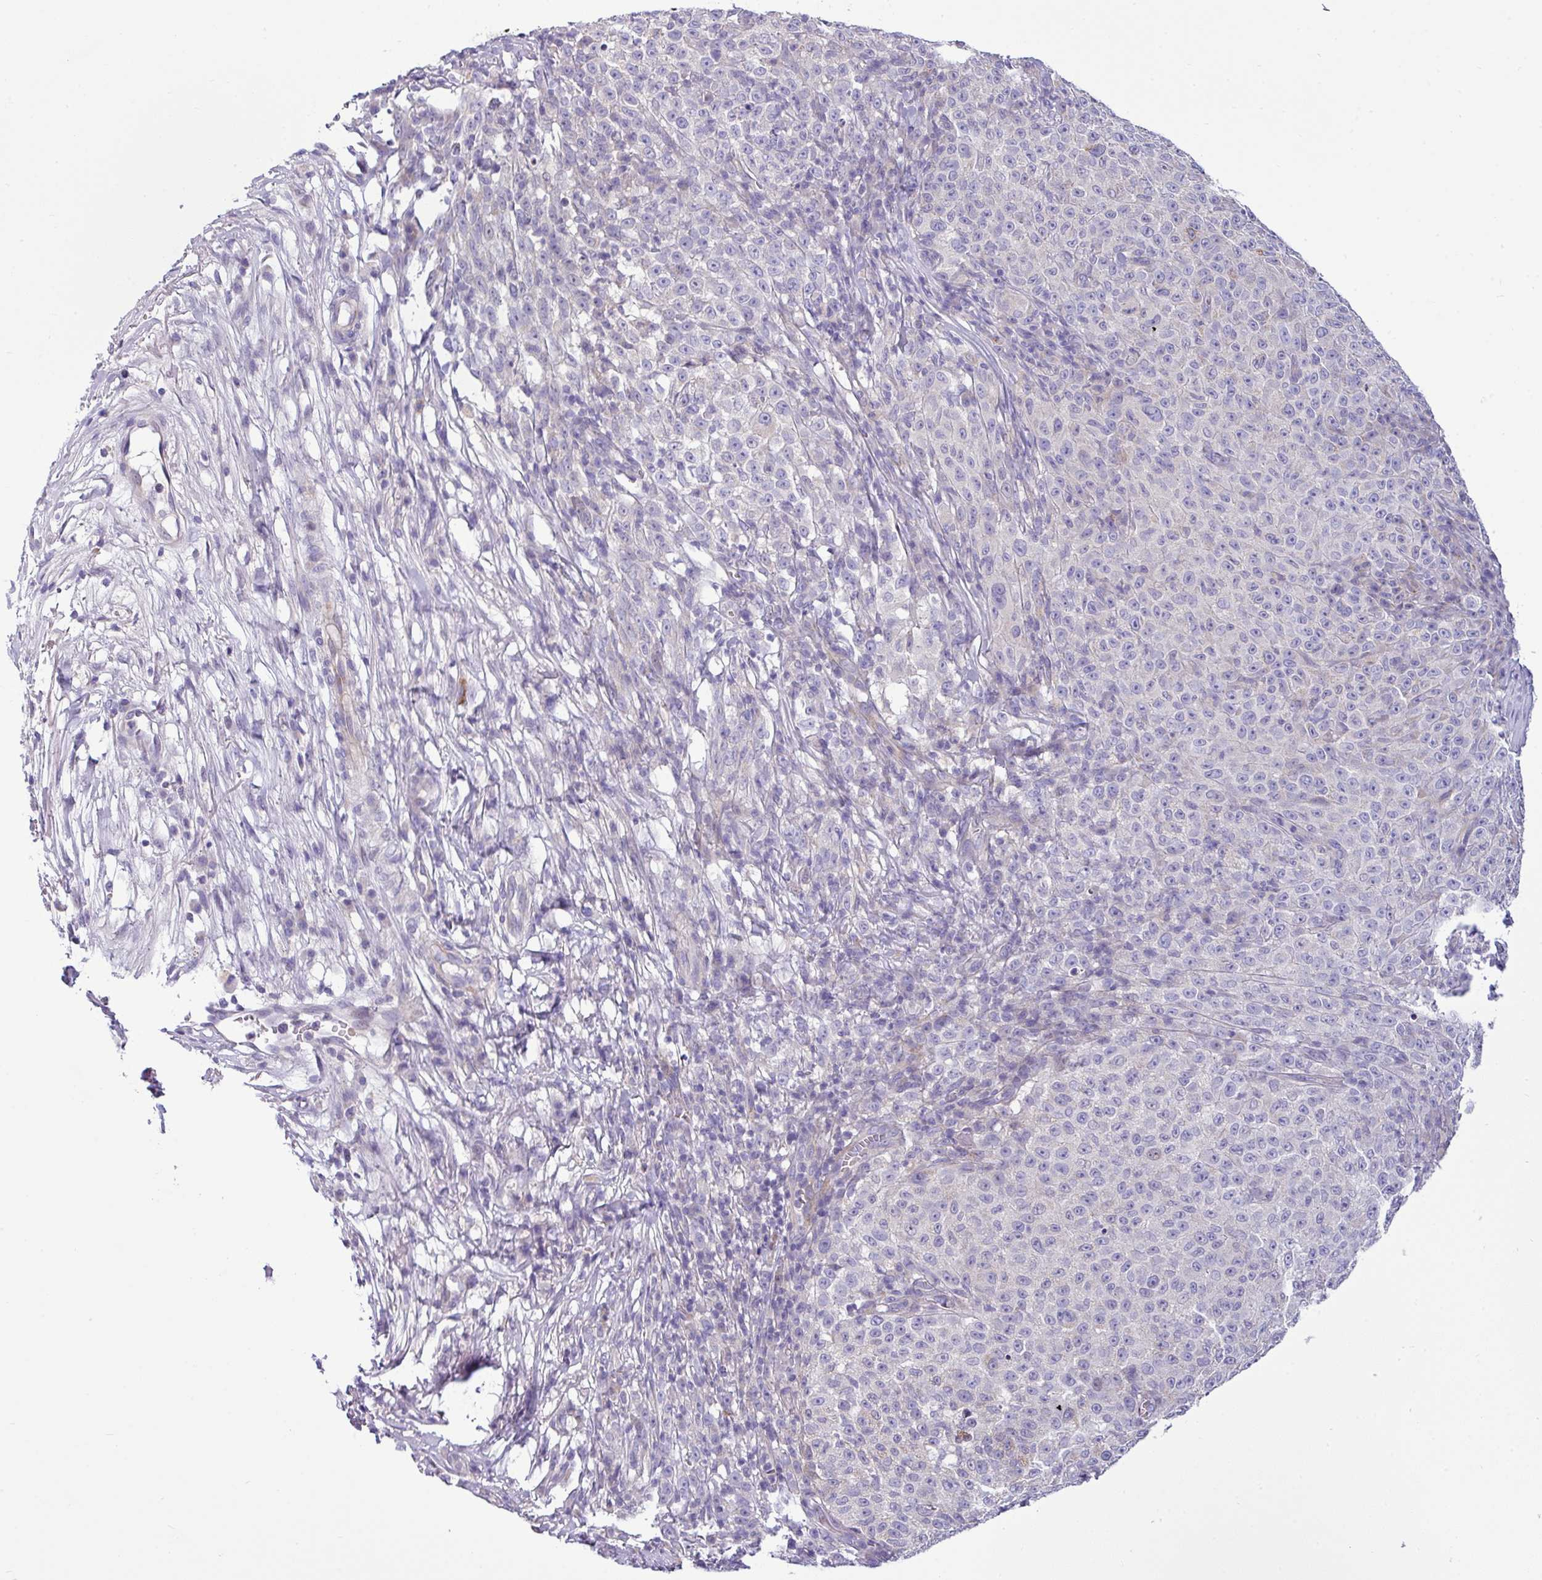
{"staining": {"intensity": "negative", "quantity": "none", "location": "none"}, "tissue": "melanoma", "cell_type": "Tumor cells", "image_type": "cancer", "snomed": [{"axis": "morphology", "description": "Malignant melanoma, NOS"}, {"axis": "topography", "description": "Skin"}], "caption": "Immunohistochemical staining of human melanoma exhibits no significant expression in tumor cells.", "gene": "ACAP3", "patient": {"sex": "female", "age": 82}}